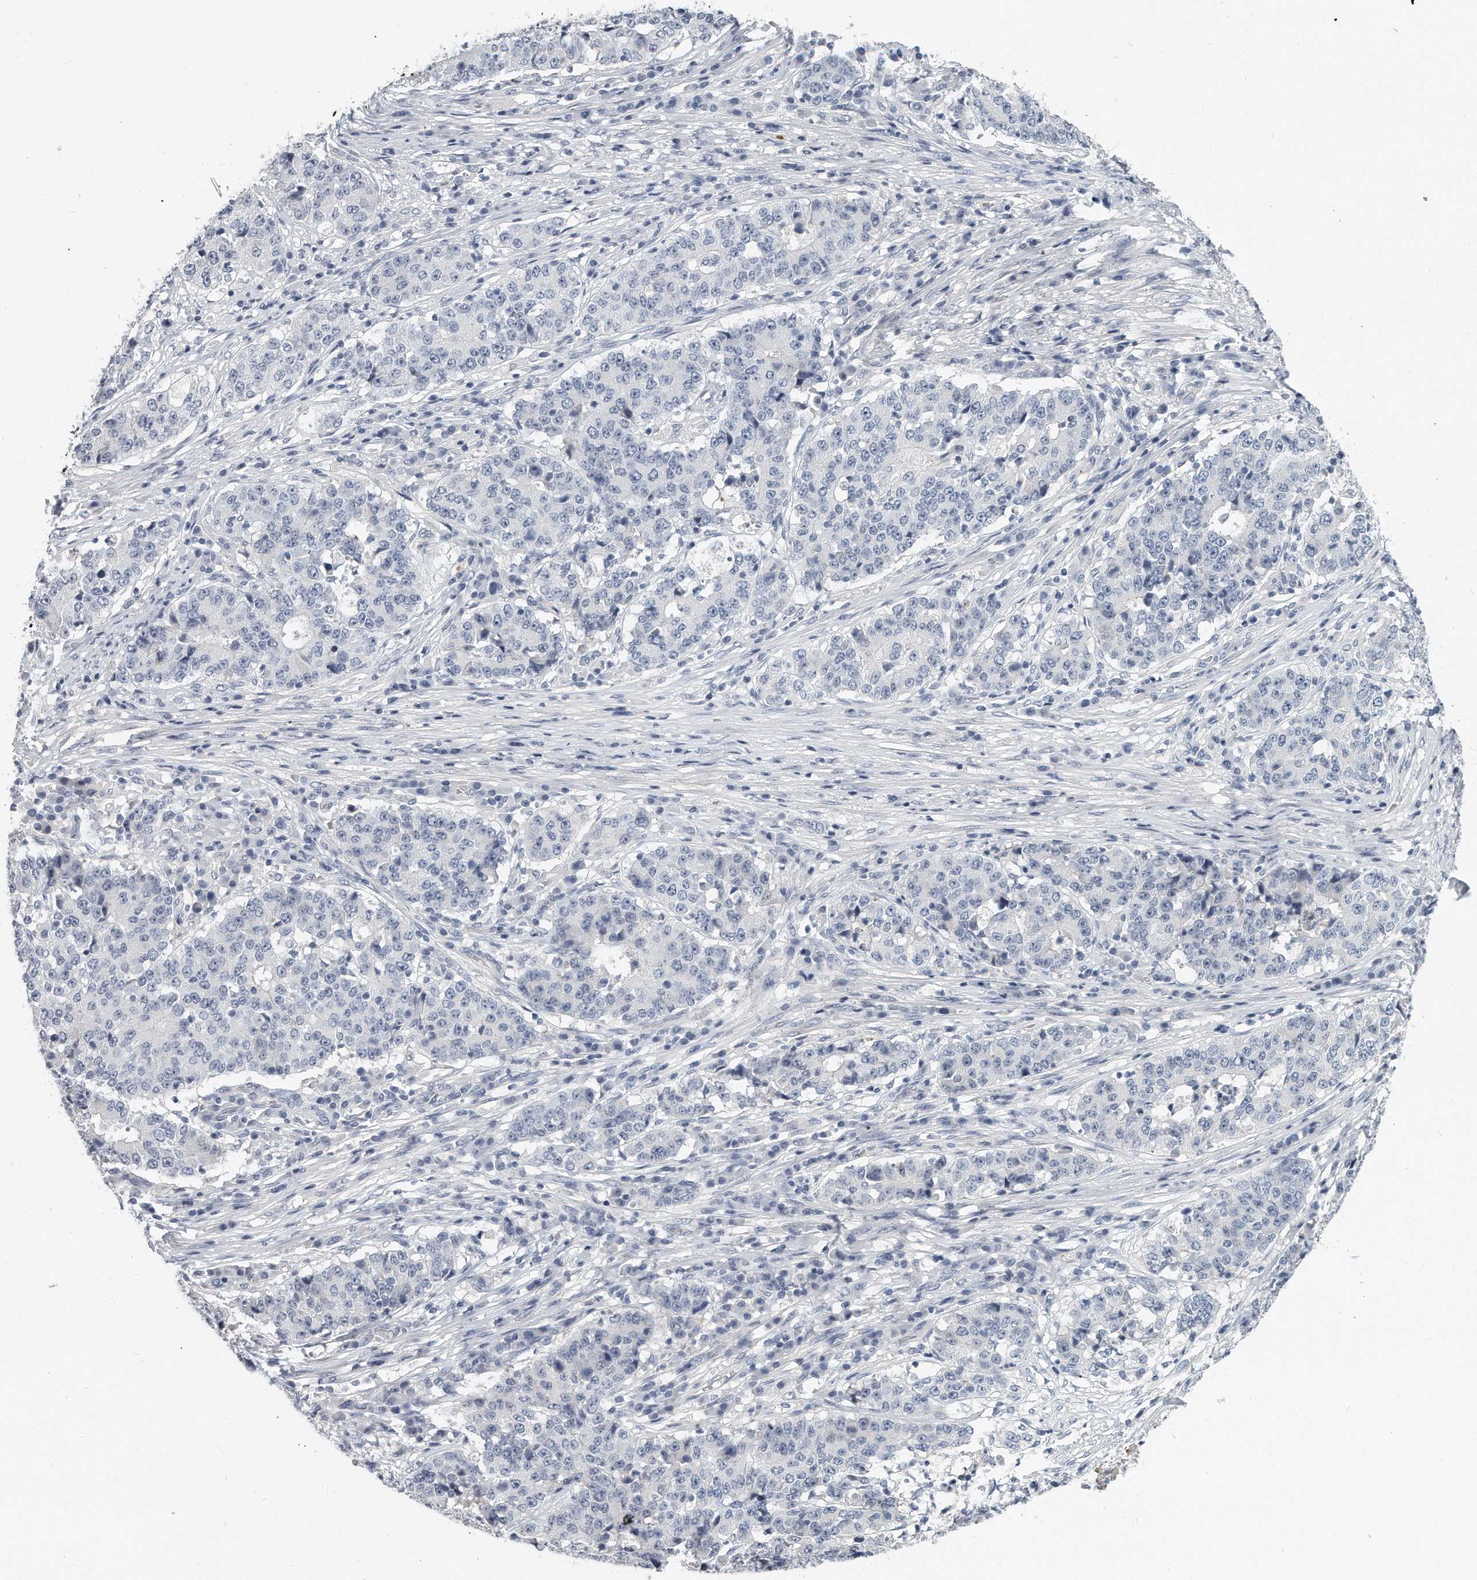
{"staining": {"intensity": "negative", "quantity": "none", "location": "none"}, "tissue": "stomach cancer", "cell_type": "Tumor cells", "image_type": "cancer", "snomed": [{"axis": "morphology", "description": "Adenocarcinoma, NOS"}, {"axis": "topography", "description": "Stomach"}], "caption": "Tumor cells are negative for brown protein staining in stomach cancer (adenocarcinoma).", "gene": "KLHL7", "patient": {"sex": "male", "age": 59}}